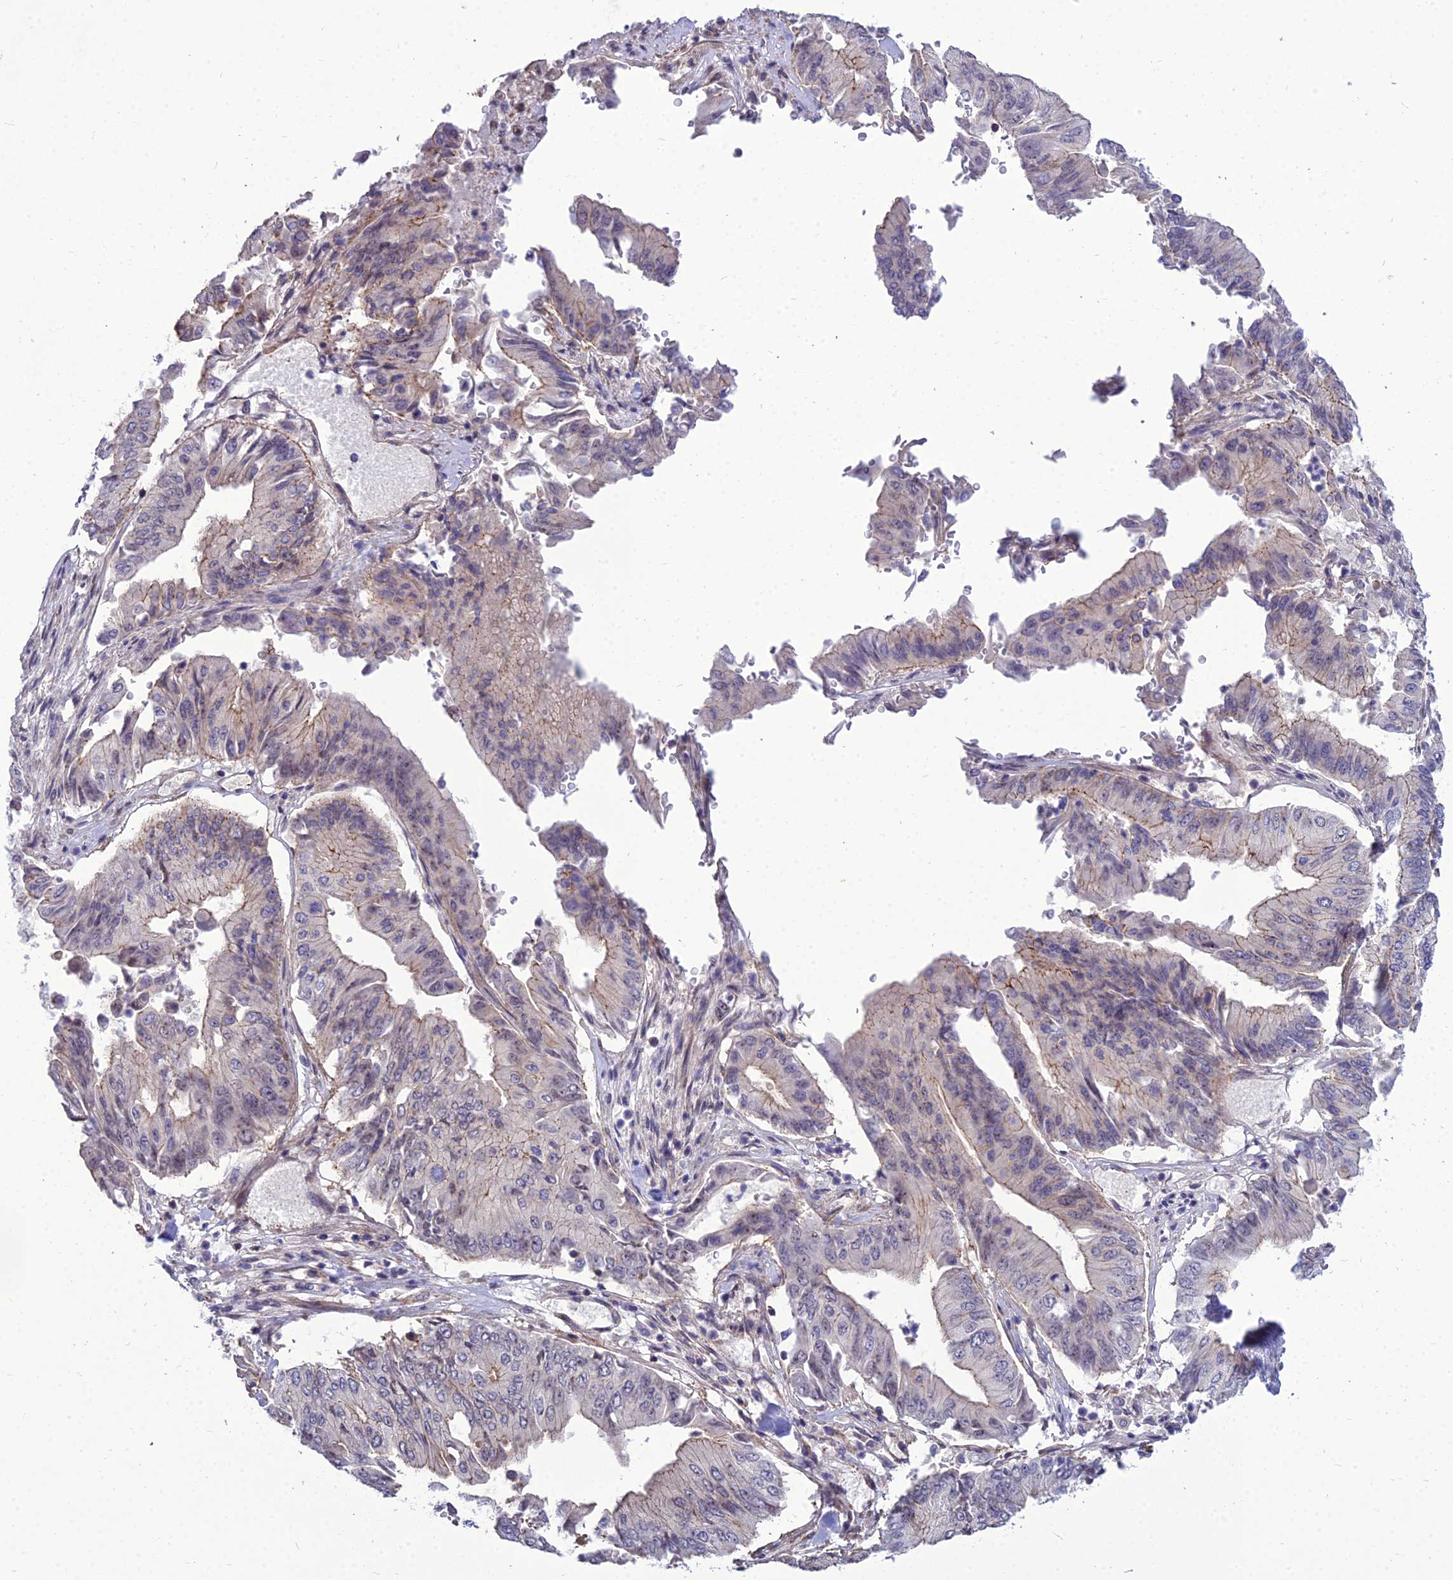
{"staining": {"intensity": "weak", "quantity": "<25%", "location": "cytoplasmic/membranous"}, "tissue": "pancreatic cancer", "cell_type": "Tumor cells", "image_type": "cancer", "snomed": [{"axis": "morphology", "description": "Adenocarcinoma, NOS"}, {"axis": "topography", "description": "Pancreas"}], "caption": "Immunohistochemical staining of human adenocarcinoma (pancreatic) displays no significant expression in tumor cells.", "gene": "TSPYL2", "patient": {"sex": "female", "age": 77}}